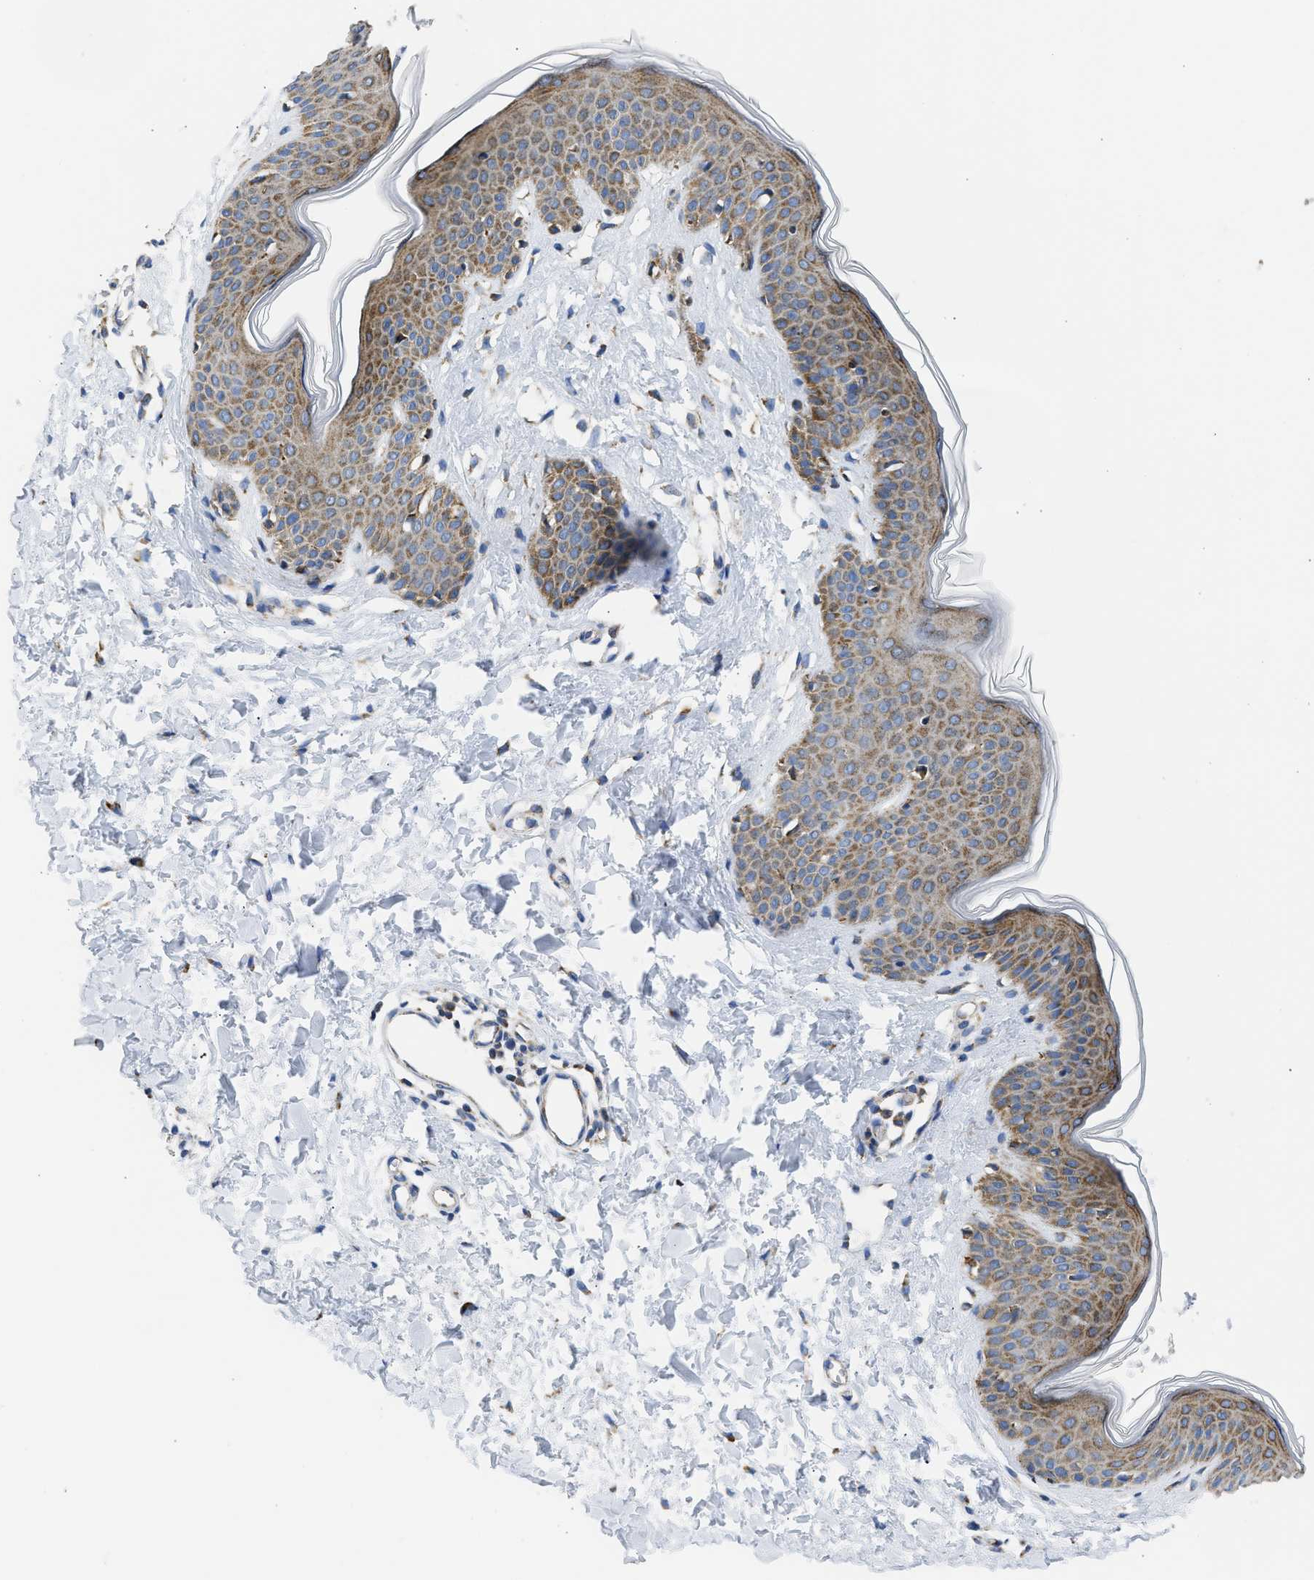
{"staining": {"intensity": "moderate", "quantity": ">75%", "location": "cytoplasmic/membranous"}, "tissue": "skin", "cell_type": "Fibroblasts", "image_type": "normal", "snomed": [{"axis": "morphology", "description": "Normal tissue, NOS"}, {"axis": "topography", "description": "Skin"}], "caption": "Immunohistochemistry photomicrograph of unremarkable human skin stained for a protein (brown), which demonstrates medium levels of moderate cytoplasmic/membranous staining in about >75% of fibroblasts.", "gene": "CYCS", "patient": {"sex": "female", "age": 17}}